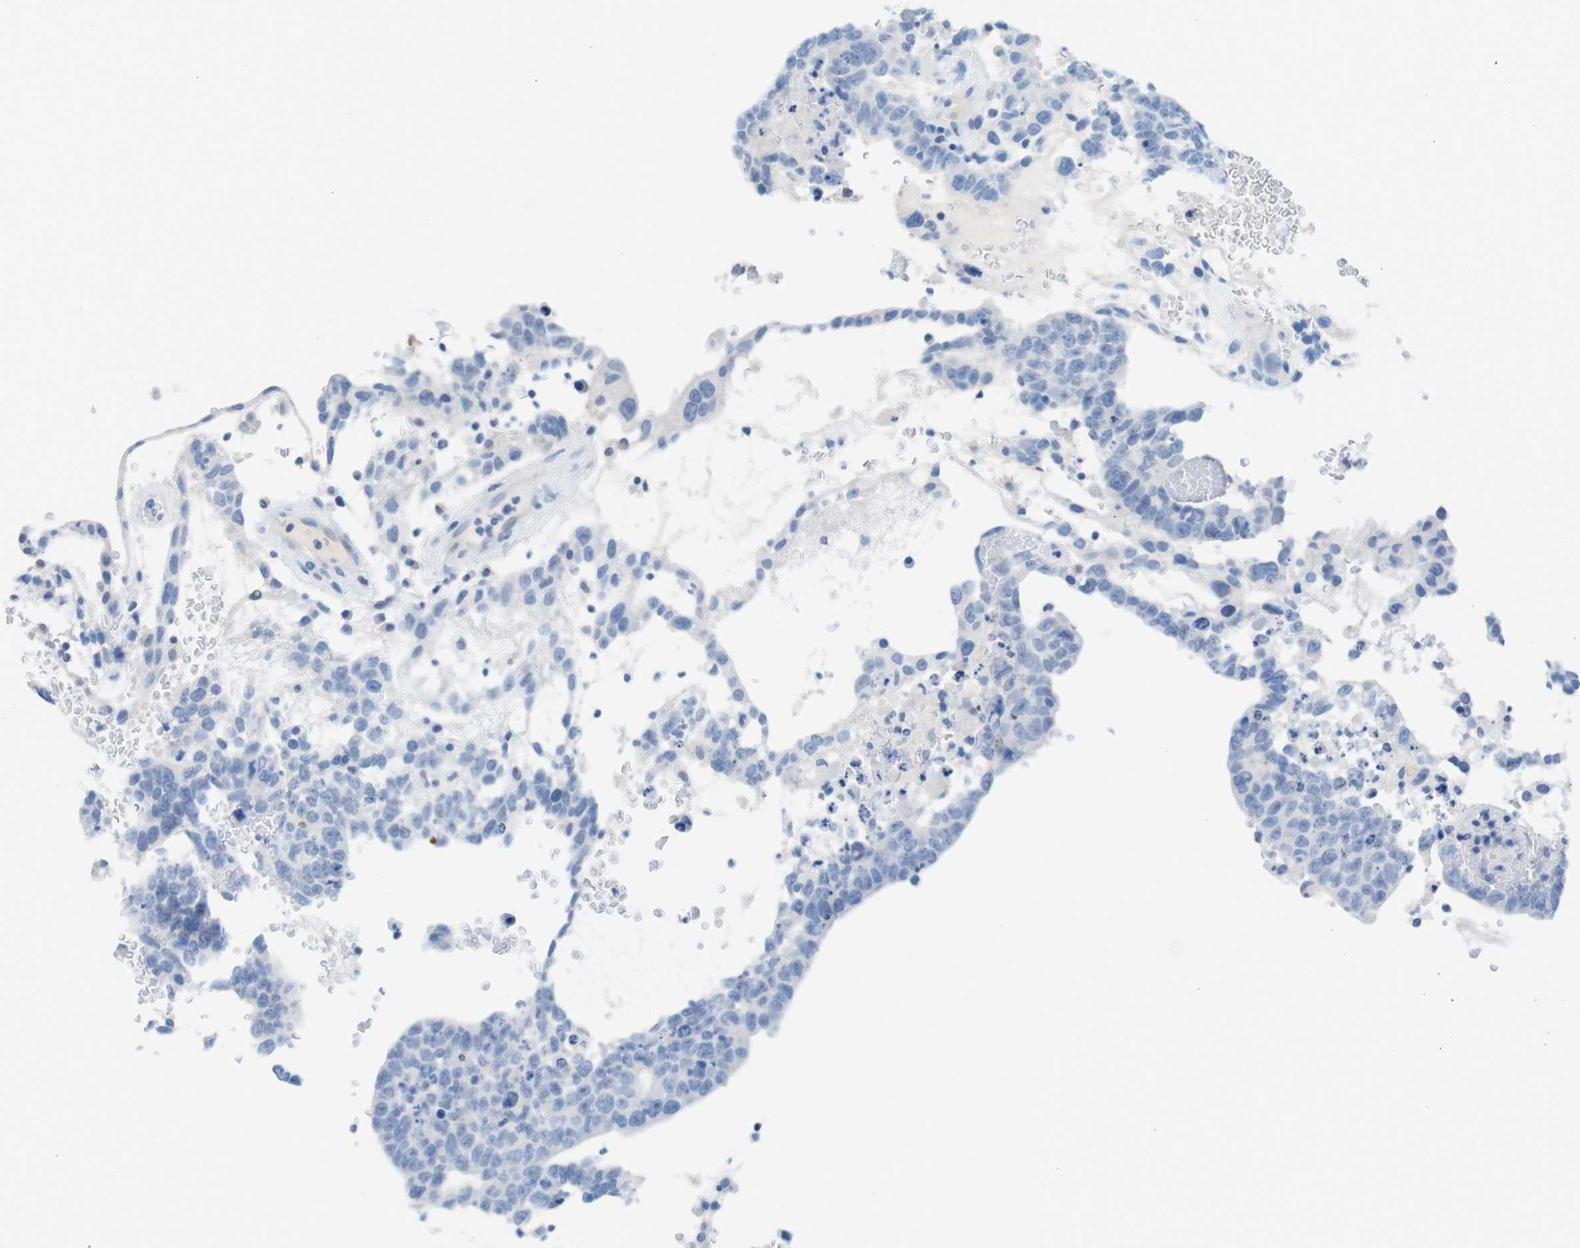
{"staining": {"intensity": "negative", "quantity": "none", "location": "none"}, "tissue": "testis cancer", "cell_type": "Tumor cells", "image_type": "cancer", "snomed": [{"axis": "morphology", "description": "Seminoma, NOS"}, {"axis": "morphology", "description": "Carcinoma, Embryonal, NOS"}, {"axis": "topography", "description": "Testis"}], "caption": "IHC image of human testis embryonal carcinoma stained for a protein (brown), which exhibits no staining in tumor cells.", "gene": "OPN1SW", "patient": {"sex": "male", "age": 52}}